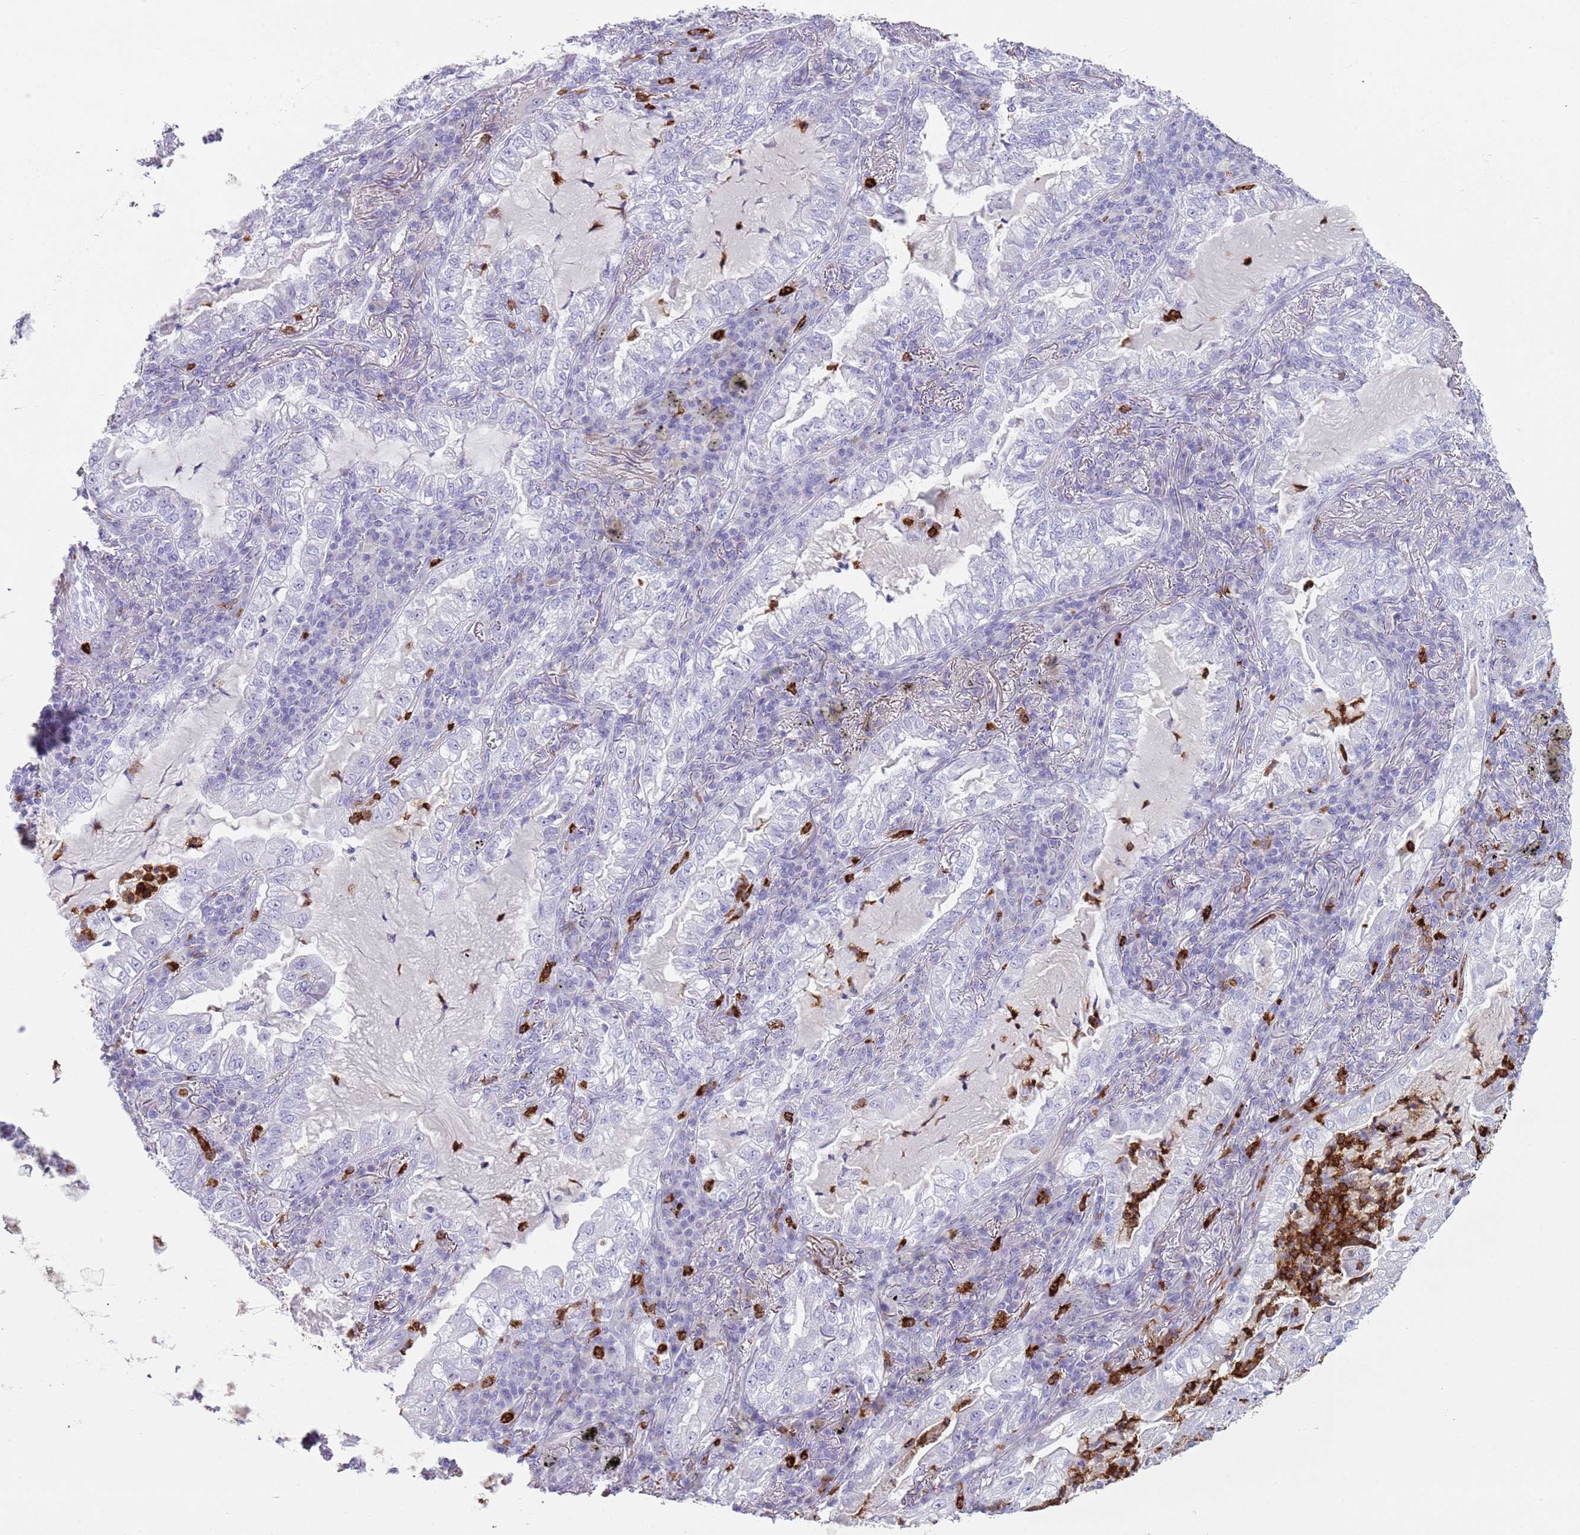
{"staining": {"intensity": "negative", "quantity": "none", "location": "none"}, "tissue": "lung cancer", "cell_type": "Tumor cells", "image_type": "cancer", "snomed": [{"axis": "morphology", "description": "Adenocarcinoma, NOS"}, {"axis": "topography", "description": "Lung"}], "caption": "Lung cancer (adenocarcinoma) was stained to show a protein in brown. There is no significant positivity in tumor cells.", "gene": "CD177", "patient": {"sex": "female", "age": 73}}